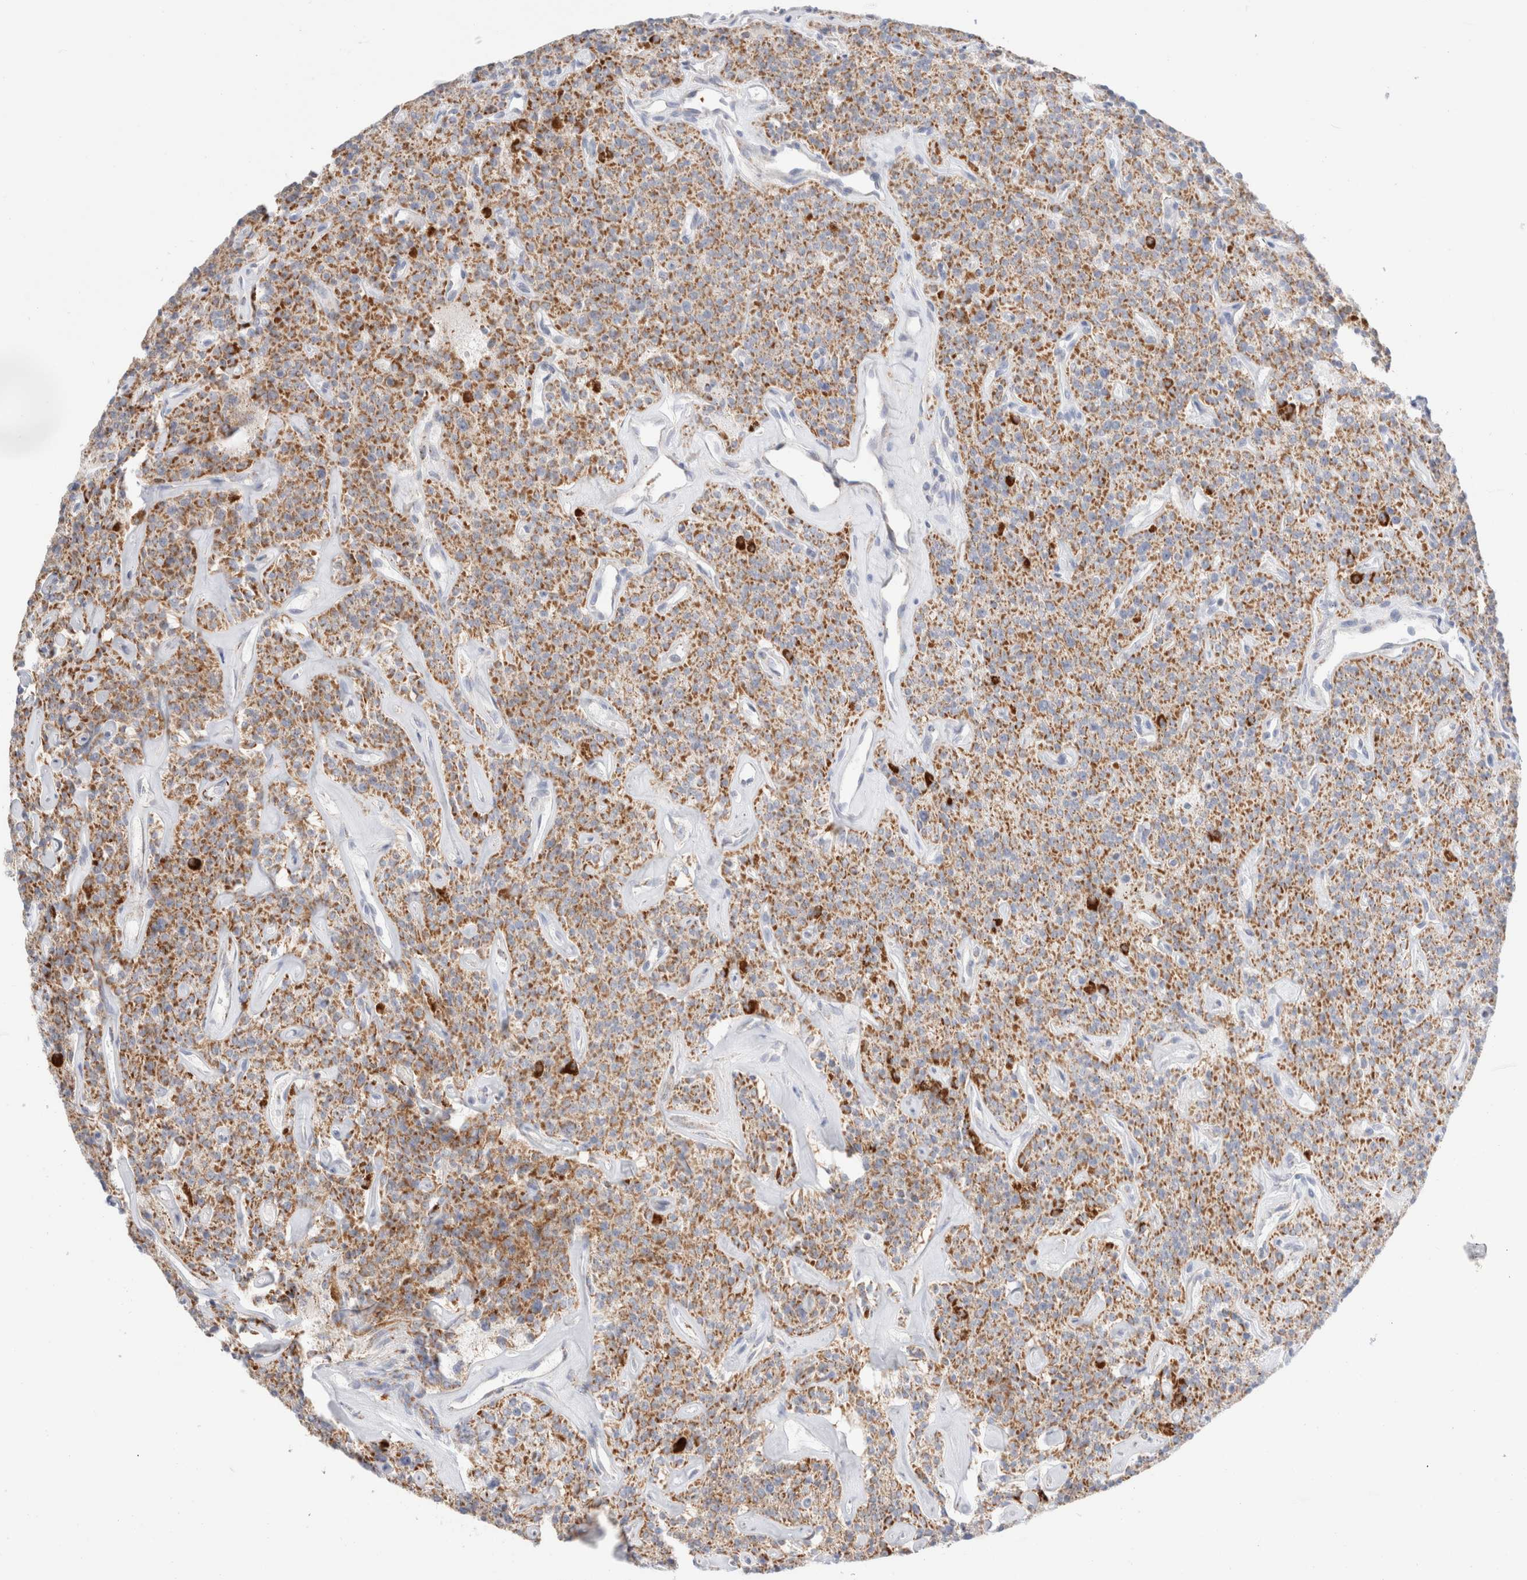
{"staining": {"intensity": "strong", "quantity": ">75%", "location": "cytoplasmic/membranous"}, "tissue": "parathyroid gland", "cell_type": "Glandular cells", "image_type": "normal", "snomed": [{"axis": "morphology", "description": "Normal tissue, NOS"}, {"axis": "topography", "description": "Parathyroid gland"}], "caption": "Parathyroid gland stained with a brown dye exhibits strong cytoplasmic/membranous positive expression in about >75% of glandular cells.", "gene": "ATP6V1C1", "patient": {"sex": "male", "age": 46}}